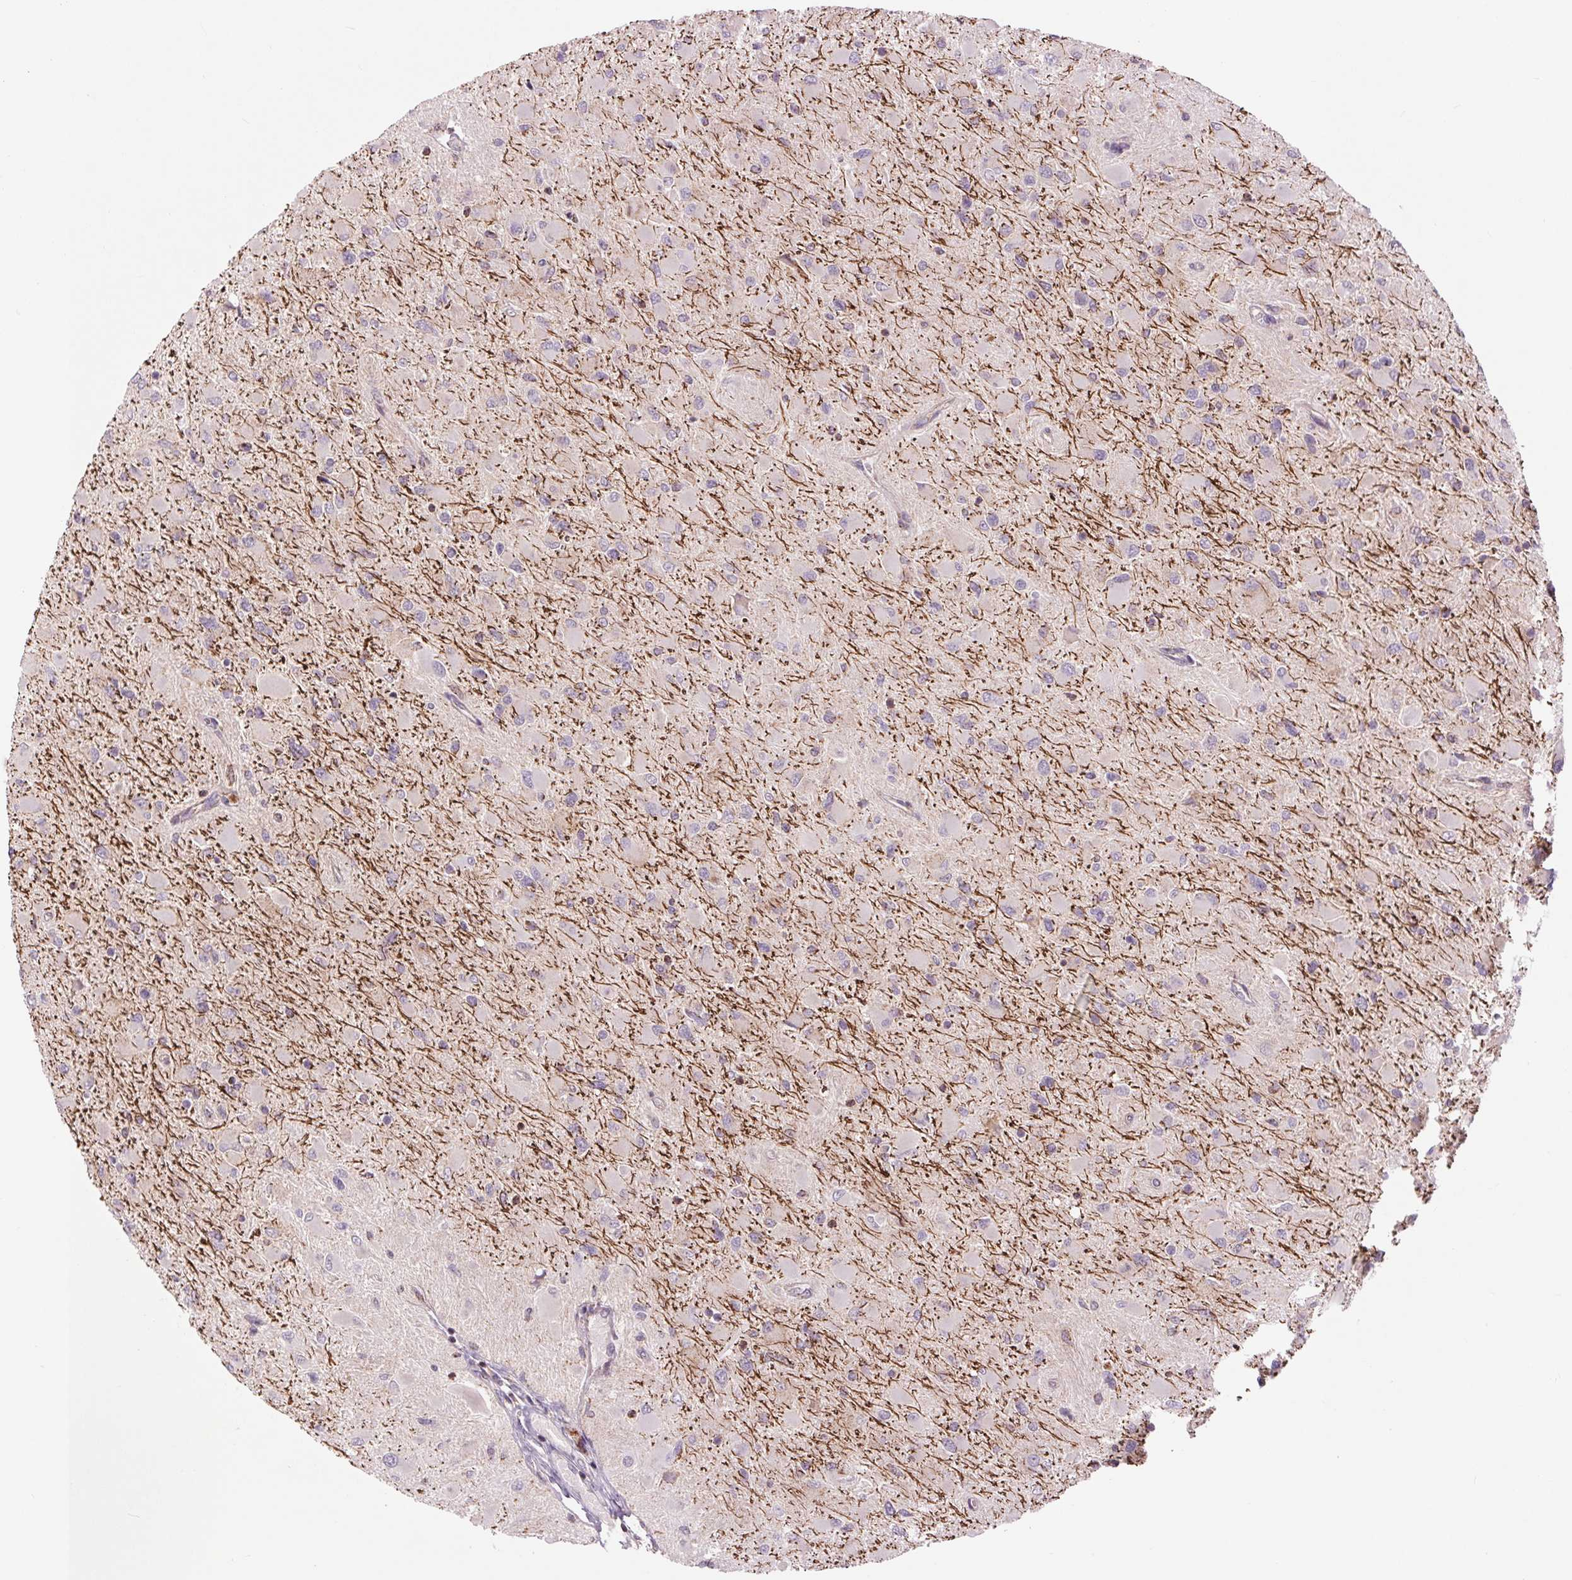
{"staining": {"intensity": "negative", "quantity": "none", "location": "none"}, "tissue": "glioma", "cell_type": "Tumor cells", "image_type": "cancer", "snomed": [{"axis": "morphology", "description": "Glioma, malignant, High grade"}, {"axis": "topography", "description": "Cerebral cortex"}], "caption": "This is a image of IHC staining of glioma, which shows no expression in tumor cells.", "gene": "COX6A1", "patient": {"sex": "female", "age": 36}}